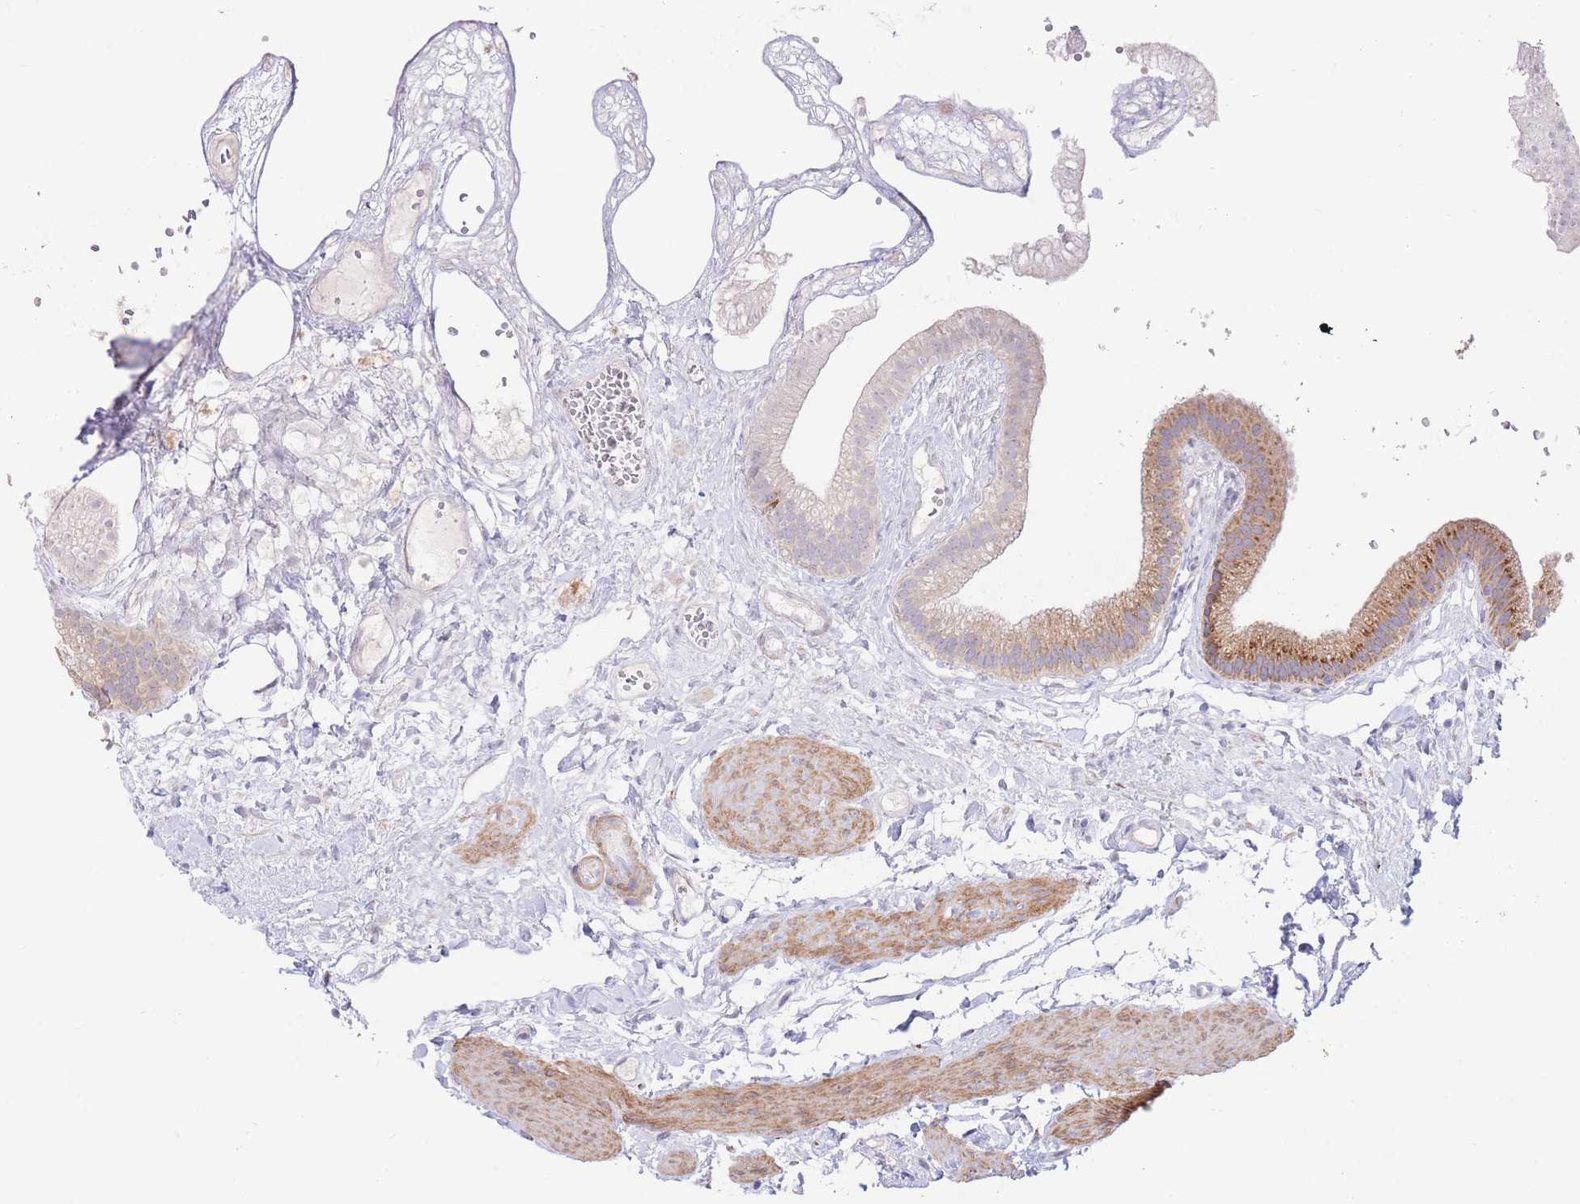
{"staining": {"intensity": "strong", "quantity": ">75%", "location": "cytoplasmic/membranous"}, "tissue": "gallbladder", "cell_type": "Glandular cells", "image_type": "normal", "snomed": [{"axis": "morphology", "description": "Normal tissue, NOS"}, {"axis": "topography", "description": "Gallbladder"}], "caption": "Unremarkable gallbladder was stained to show a protein in brown. There is high levels of strong cytoplasmic/membranous expression in about >75% of glandular cells. (Brightfield microscopy of DAB IHC at high magnification).", "gene": "MPND", "patient": {"sex": "female", "age": 54}}